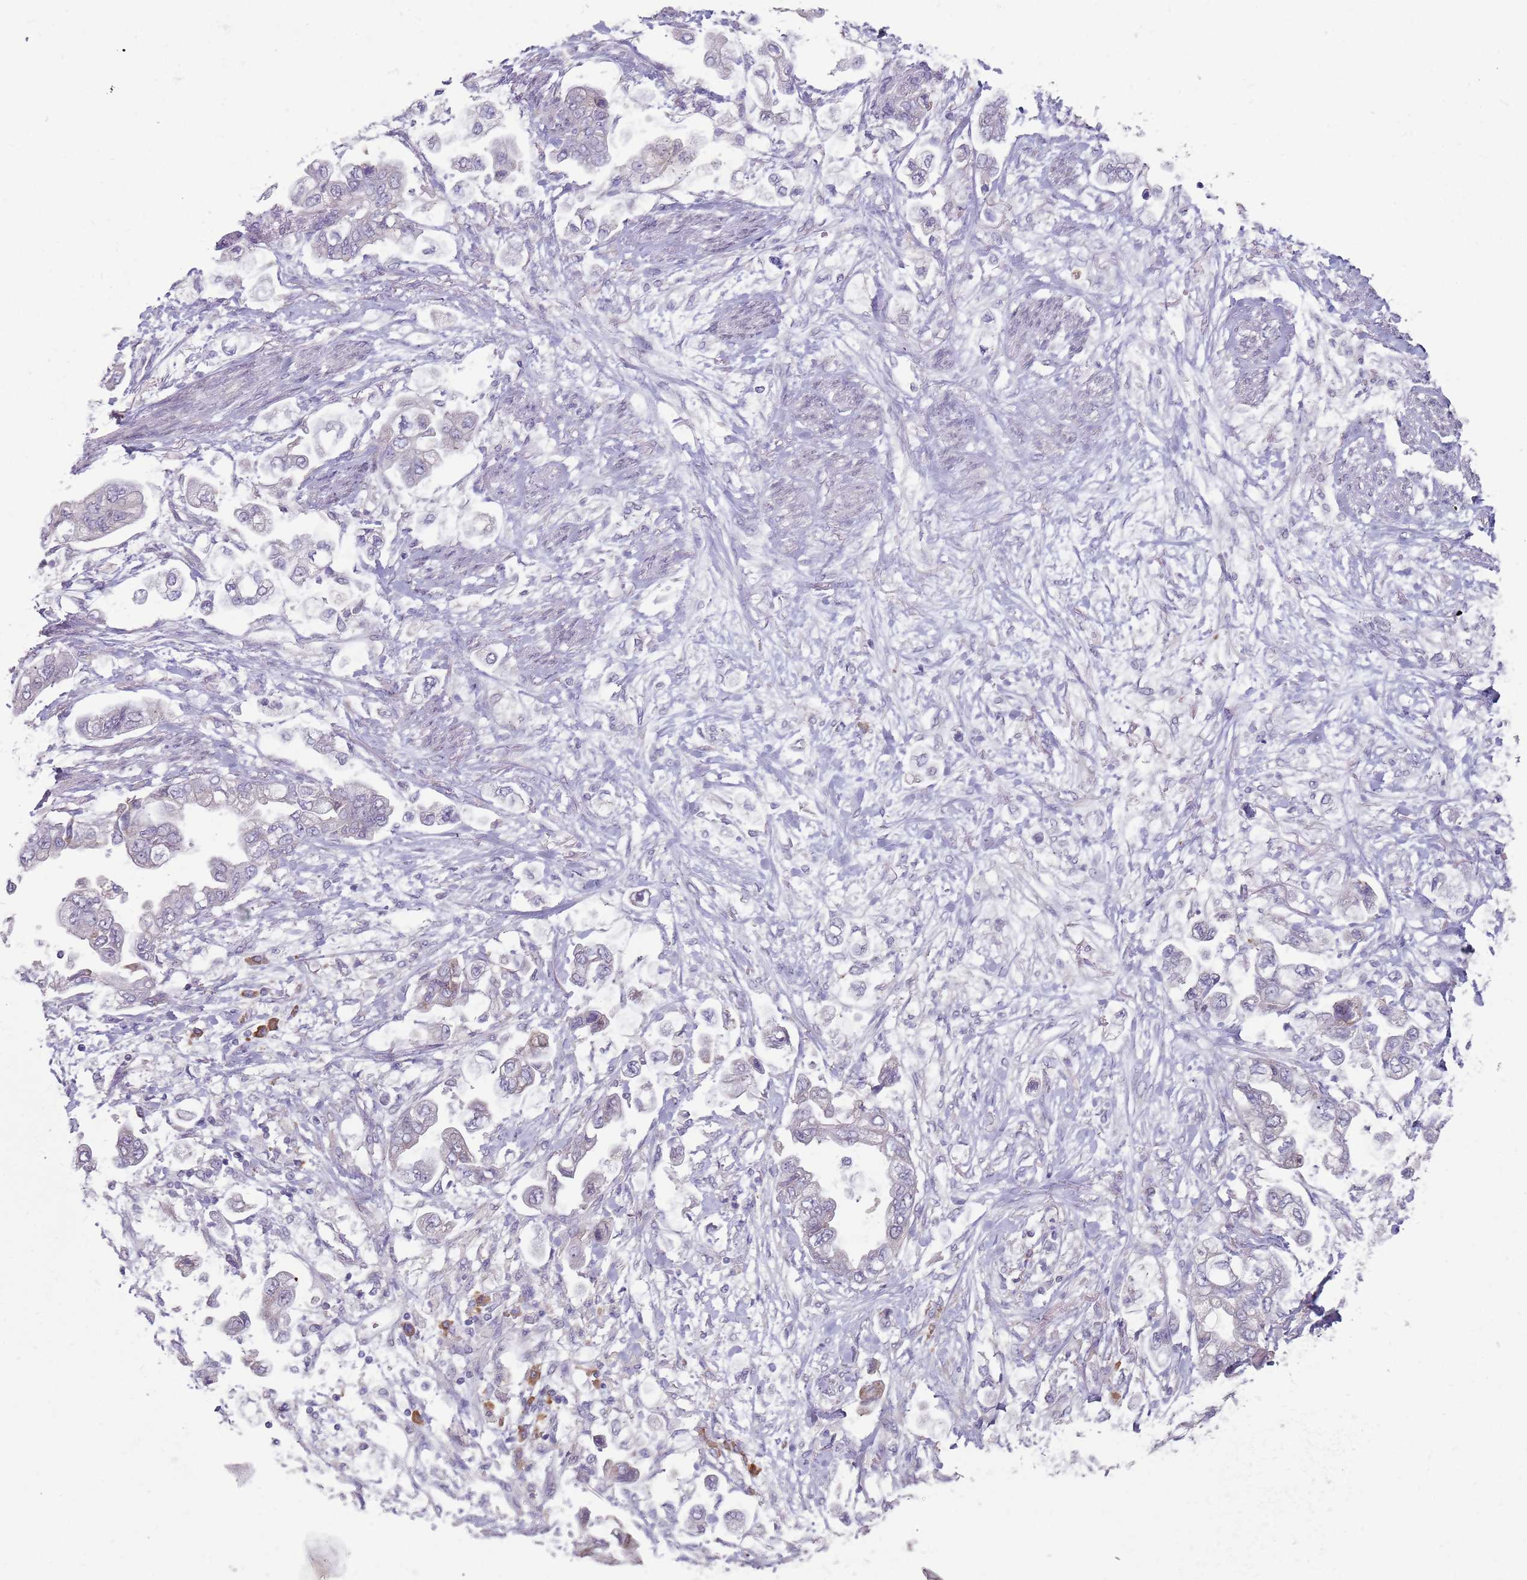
{"staining": {"intensity": "negative", "quantity": "none", "location": "none"}, "tissue": "stomach cancer", "cell_type": "Tumor cells", "image_type": "cancer", "snomed": [{"axis": "morphology", "description": "Adenocarcinoma, NOS"}, {"axis": "topography", "description": "Stomach"}], "caption": "Human adenocarcinoma (stomach) stained for a protein using immunohistochemistry demonstrates no staining in tumor cells.", "gene": "DXO", "patient": {"sex": "male", "age": 62}}